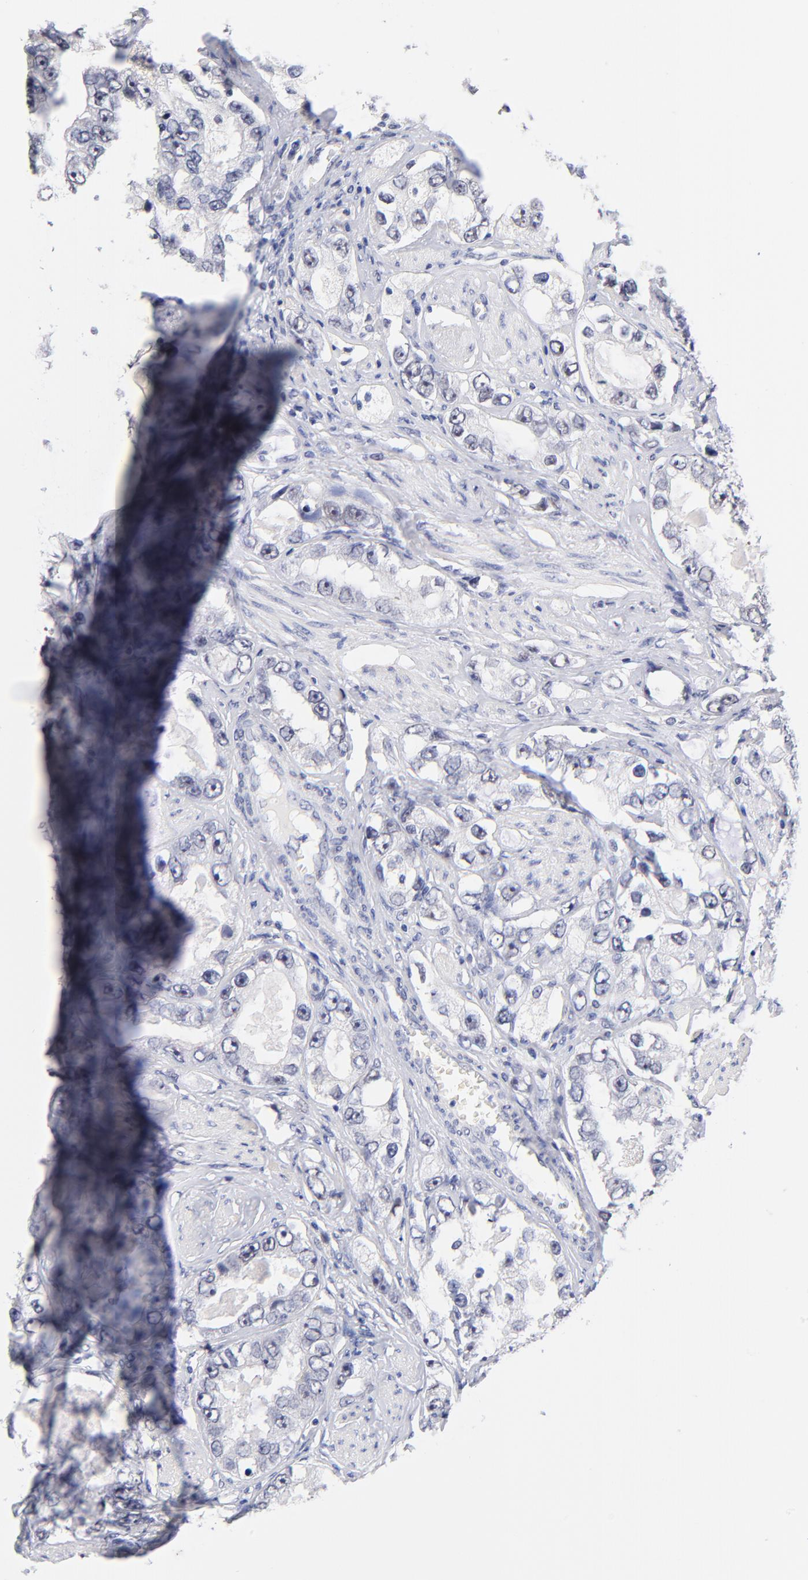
{"staining": {"intensity": "negative", "quantity": "none", "location": "none"}, "tissue": "prostate cancer", "cell_type": "Tumor cells", "image_type": "cancer", "snomed": [{"axis": "morphology", "description": "Adenocarcinoma, High grade"}, {"axis": "topography", "description": "Prostate"}], "caption": "A high-resolution image shows immunohistochemistry (IHC) staining of prostate cancer, which reveals no significant expression in tumor cells. Brightfield microscopy of IHC stained with DAB (3,3'-diaminobenzidine) (brown) and hematoxylin (blue), captured at high magnification.", "gene": "ZNF74", "patient": {"sex": "male", "age": 63}}